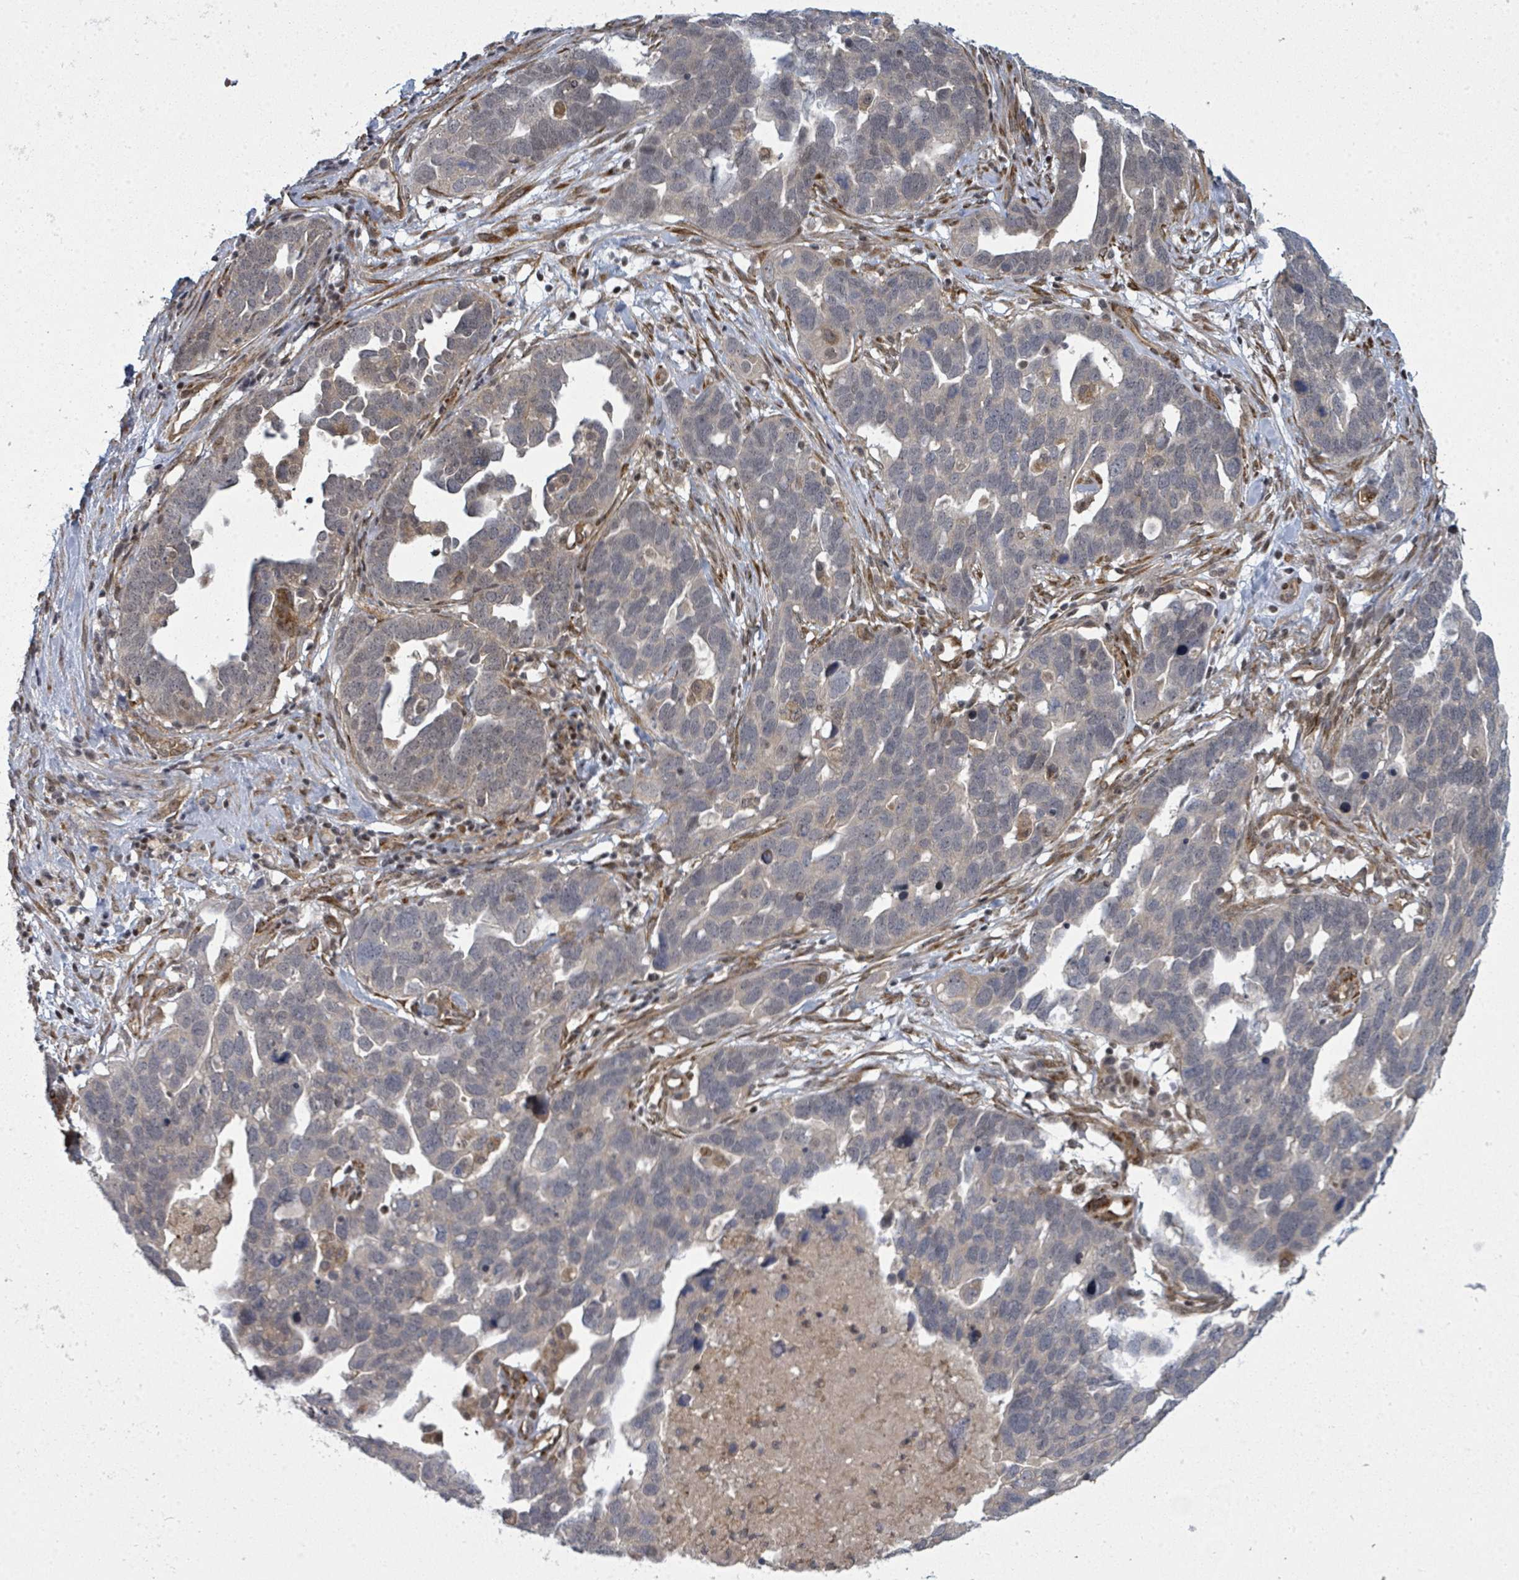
{"staining": {"intensity": "negative", "quantity": "none", "location": "none"}, "tissue": "ovarian cancer", "cell_type": "Tumor cells", "image_type": "cancer", "snomed": [{"axis": "morphology", "description": "Cystadenocarcinoma, serous, NOS"}, {"axis": "topography", "description": "Ovary"}], "caption": "An immunohistochemistry micrograph of ovarian serous cystadenocarcinoma is shown. There is no staining in tumor cells of ovarian serous cystadenocarcinoma.", "gene": "PSMG2", "patient": {"sex": "female", "age": 54}}